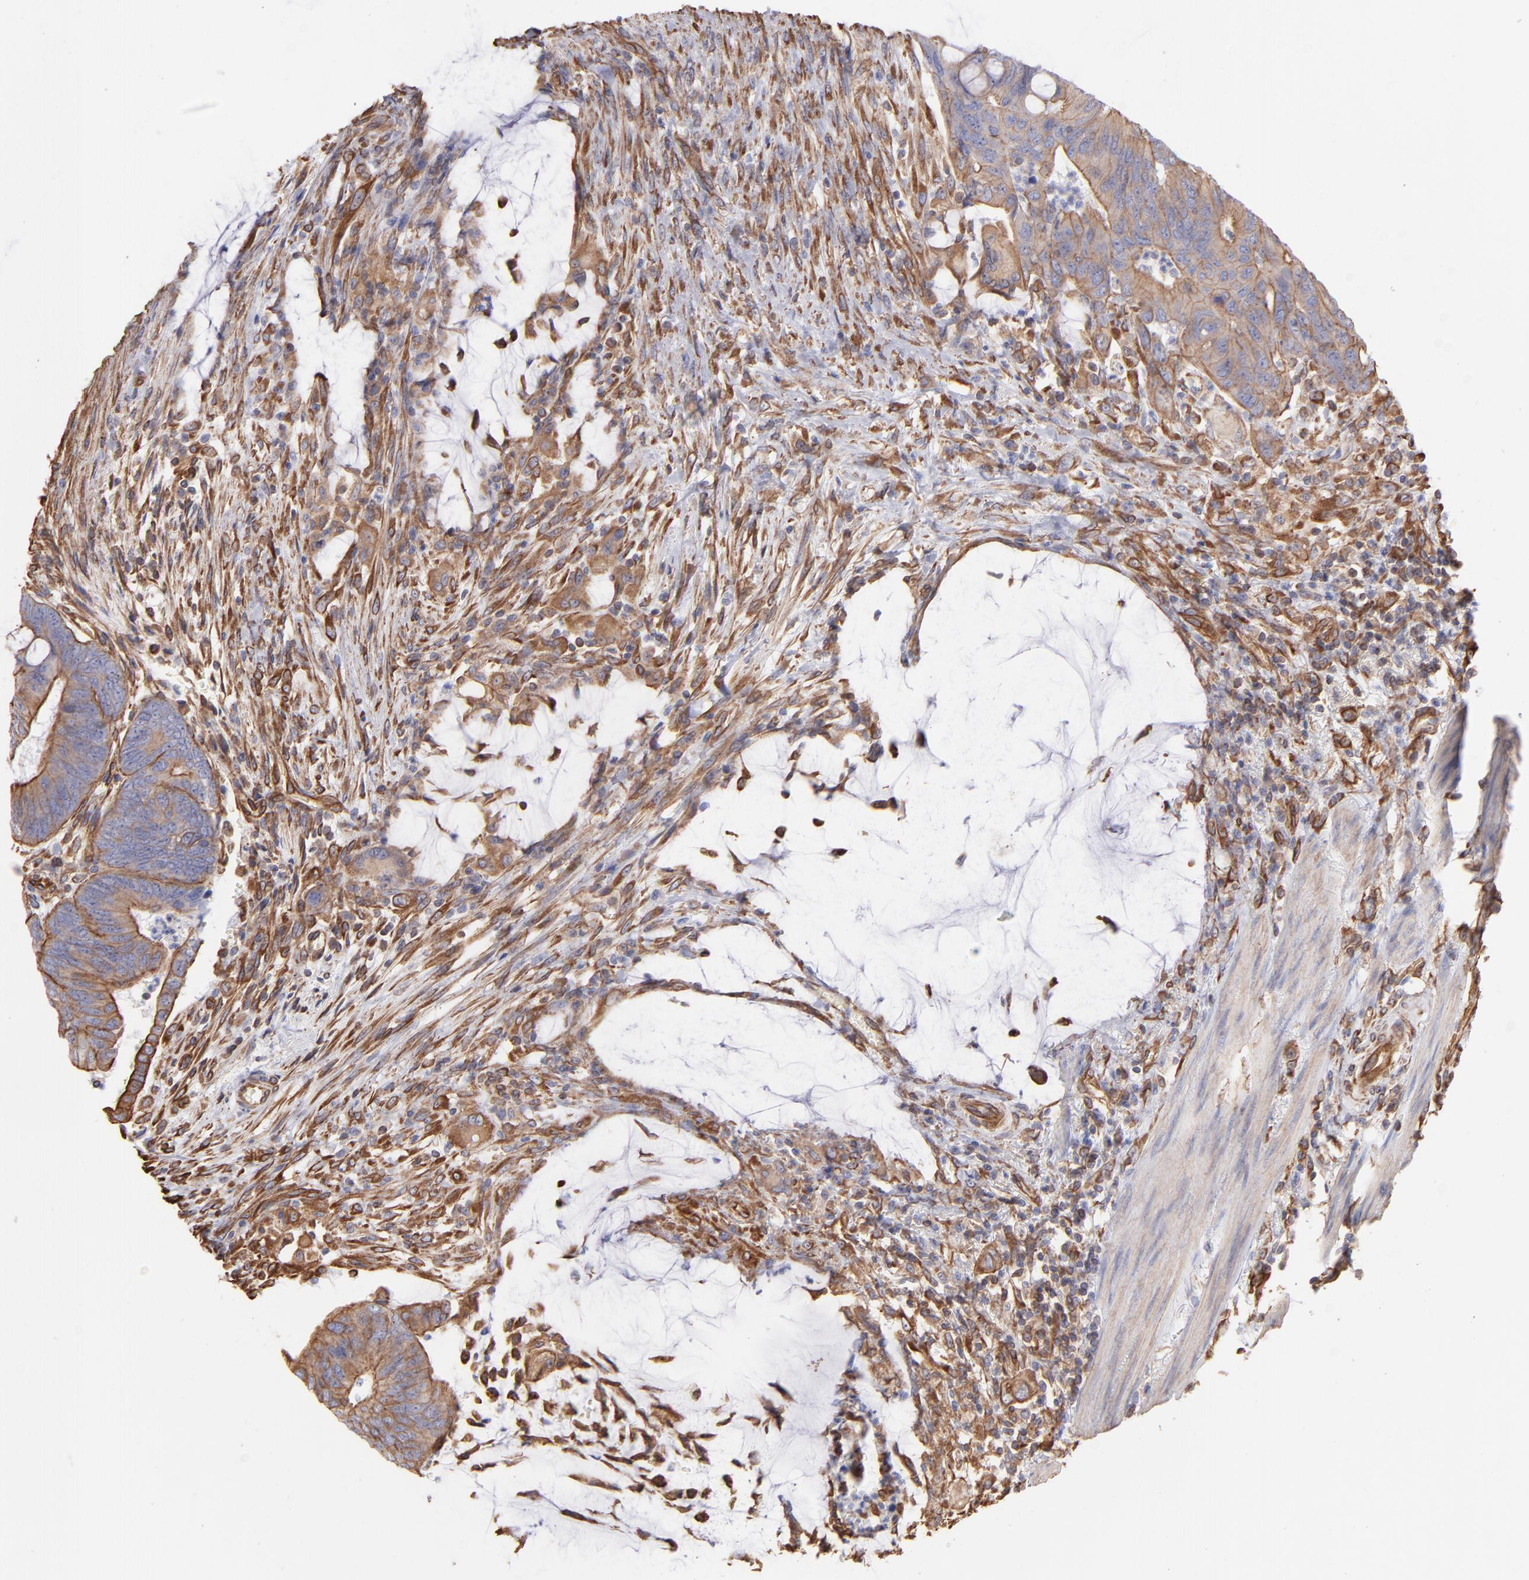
{"staining": {"intensity": "strong", "quantity": ">75%", "location": "cytoplasmic/membranous"}, "tissue": "colorectal cancer", "cell_type": "Tumor cells", "image_type": "cancer", "snomed": [{"axis": "morphology", "description": "Normal tissue, NOS"}, {"axis": "morphology", "description": "Adenocarcinoma, NOS"}, {"axis": "topography", "description": "Rectum"}], "caption": "Immunohistochemistry (IHC) histopathology image of human colorectal adenocarcinoma stained for a protein (brown), which demonstrates high levels of strong cytoplasmic/membranous positivity in approximately >75% of tumor cells.", "gene": "PLEC", "patient": {"sex": "male", "age": 92}}